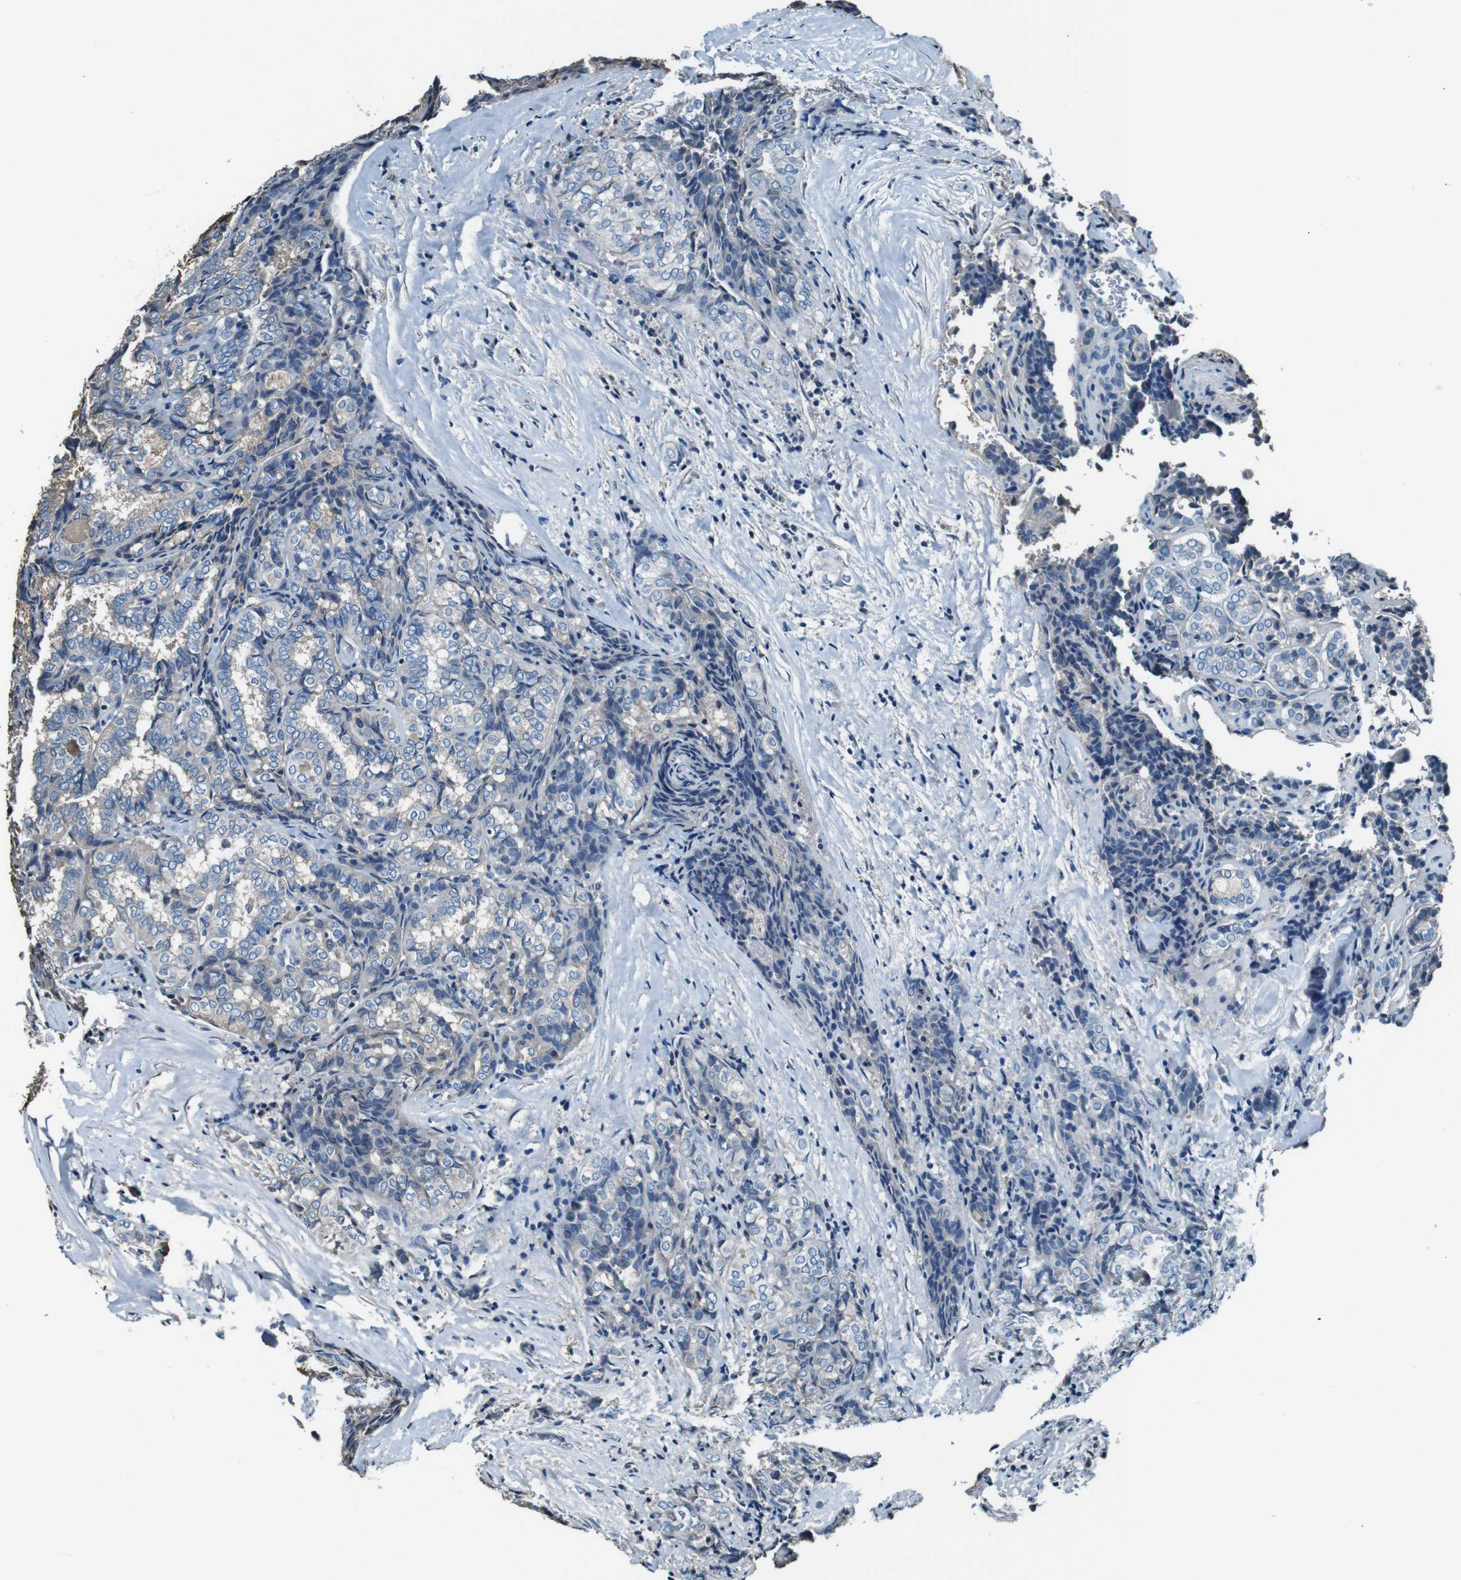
{"staining": {"intensity": "weak", "quantity": "<25%", "location": "cytoplasmic/membranous"}, "tissue": "thyroid cancer", "cell_type": "Tumor cells", "image_type": "cancer", "snomed": [{"axis": "morphology", "description": "Normal tissue, NOS"}, {"axis": "morphology", "description": "Papillary adenocarcinoma, NOS"}, {"axis": "topography", "description": "Thyroid gland"}], "caption": "This is an IHC photomicrograph of human thyroid papillary adenocarcinoma. There is no staining in tumor cells.", "gene": "LEP", "patient": {"sex": "female", "age": 30}}